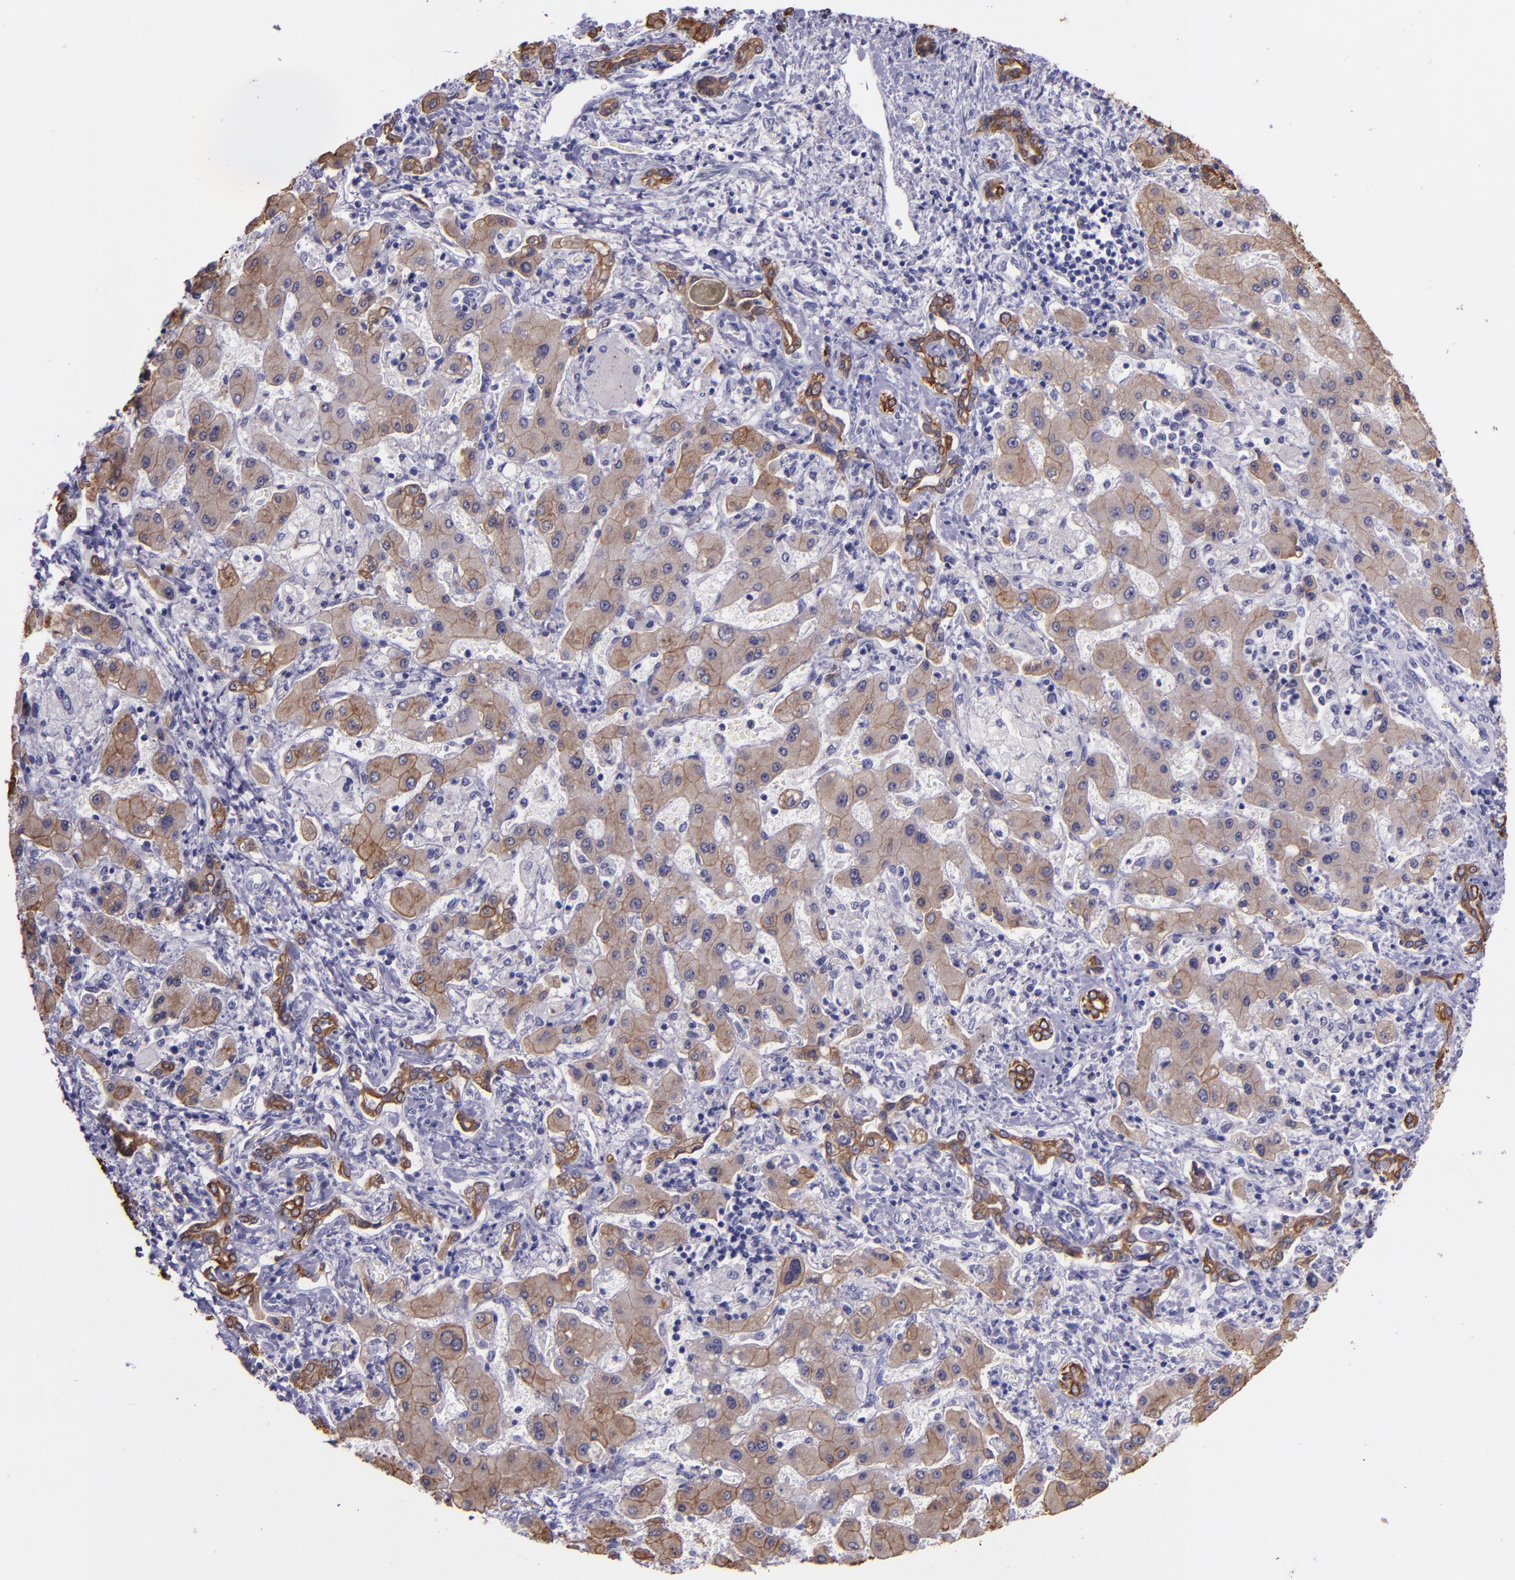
{"staining": {"intensity": "moderate", "quantity": ">75%", "location": "cytoplasmic/membranous"}, "tissue": "liver cancer", "cell_type": "Tumor cells", "image_type": "cancer", "snomed": [{"axis": "morphology", "description": "Cholangiocarcinoma"}, {"axis": "topography", "description": "Liver"}], "caption": "Cholangiocarcinoma (liver) was stained to show a protein in brown. There is medium levels of moderate cytoplasmic/membranous positivity in about >75% of tumor cells.", "gene": "KRT4", "patient": {"sex": "male", "age": 50}}